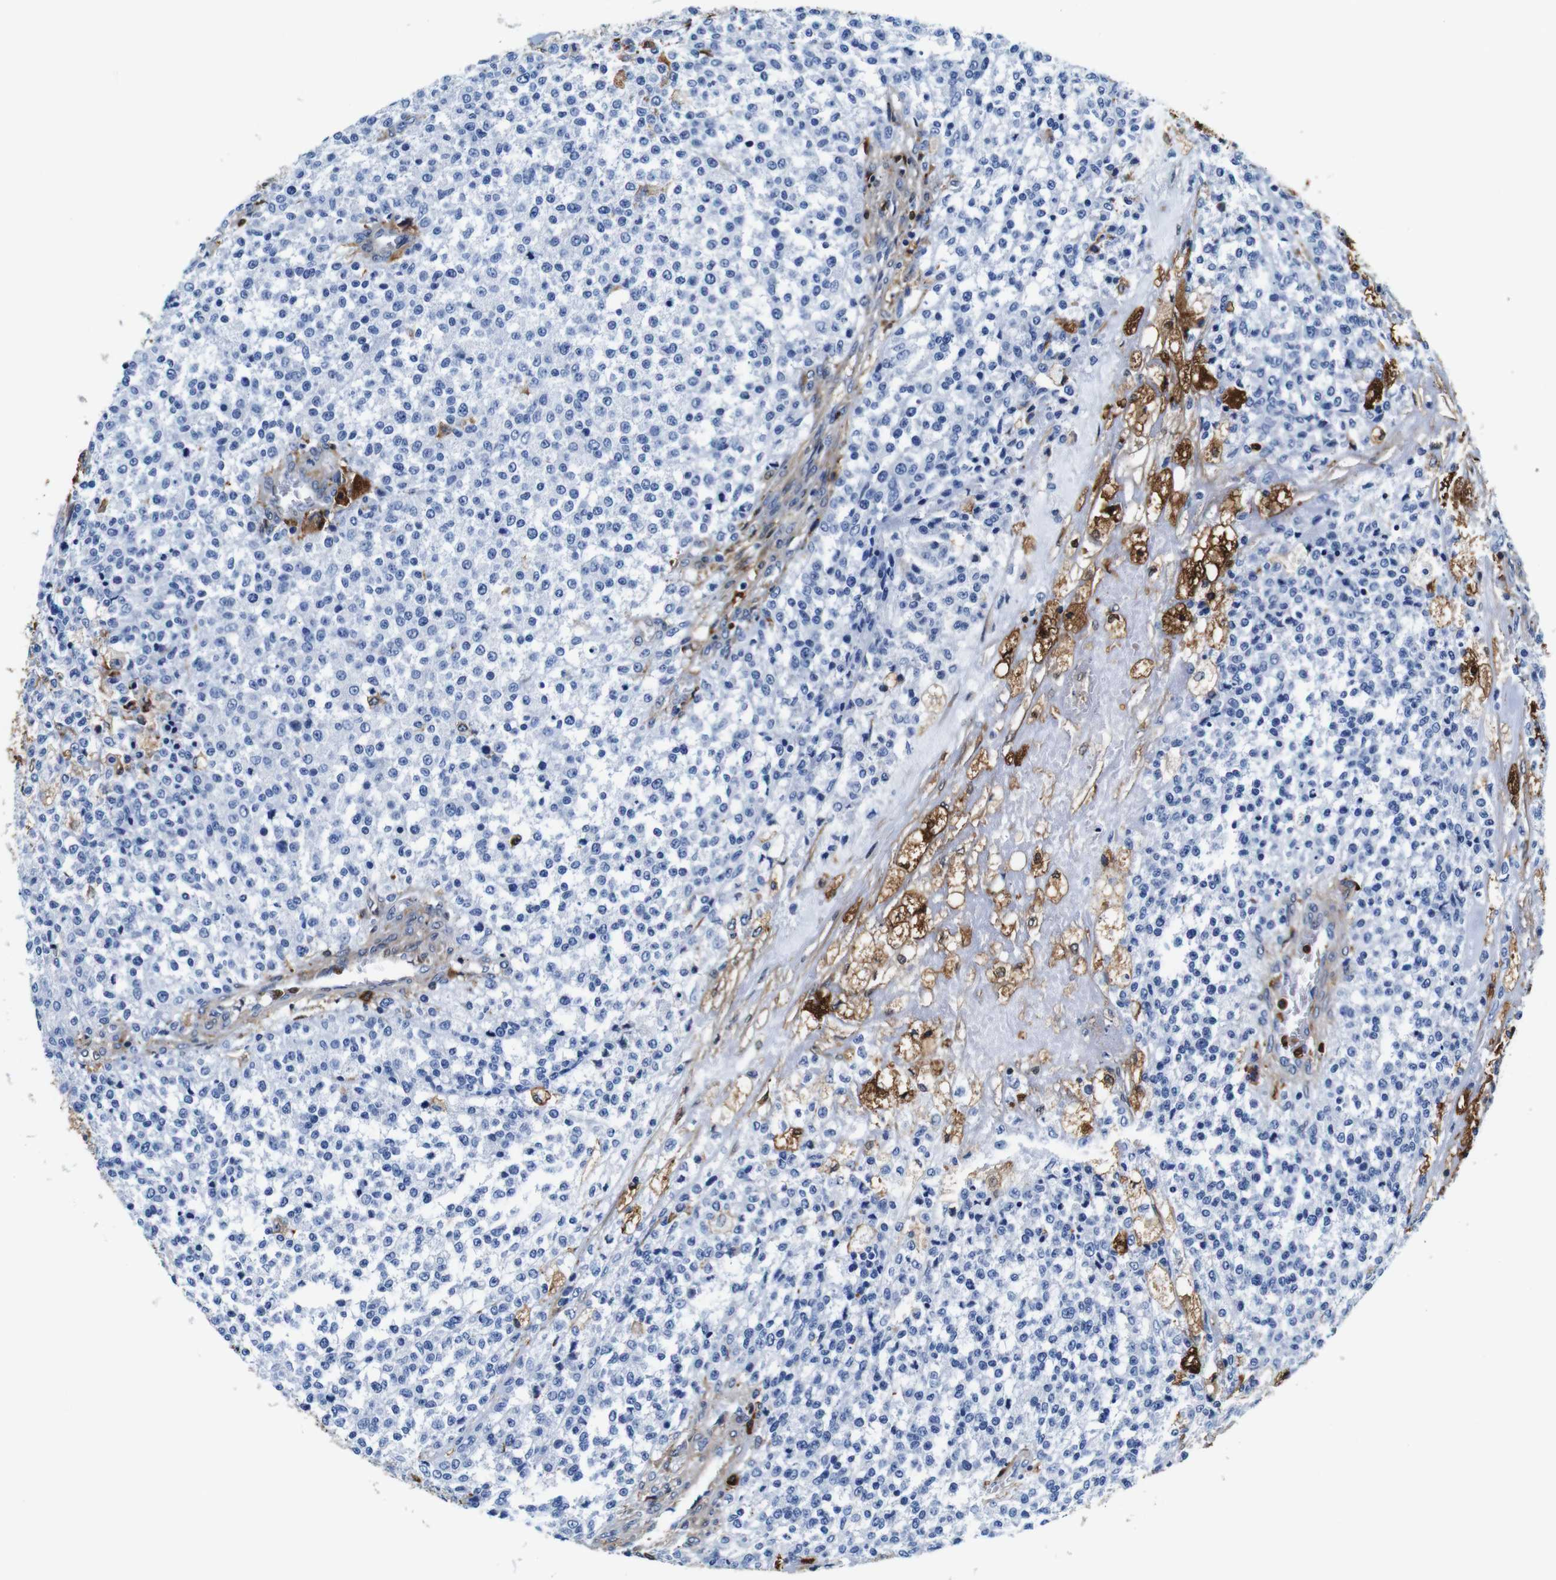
{"staining": {"intensity": "negative", "quantity": "none", "location": "none"}, "tissue": "testis cancer", "cell_type": "Tumor cells", "image_type": "cancer", "snomed": [{"axis": "morphology", "description": "Seminoma, NOS"}, {"axis": "topography", "description": "Testis"}], "caption": "A photomicrograph of testis seminoma stained for a protein reveals no brown staining in tumor cells. The staining is performed using DAB (3,3'-diaminobenzidine) brown chromogen with nuclei counter-stained in using hematoxylin.", "gene": "ANXA1", "patient": {"sex": "male", "age": 59}}